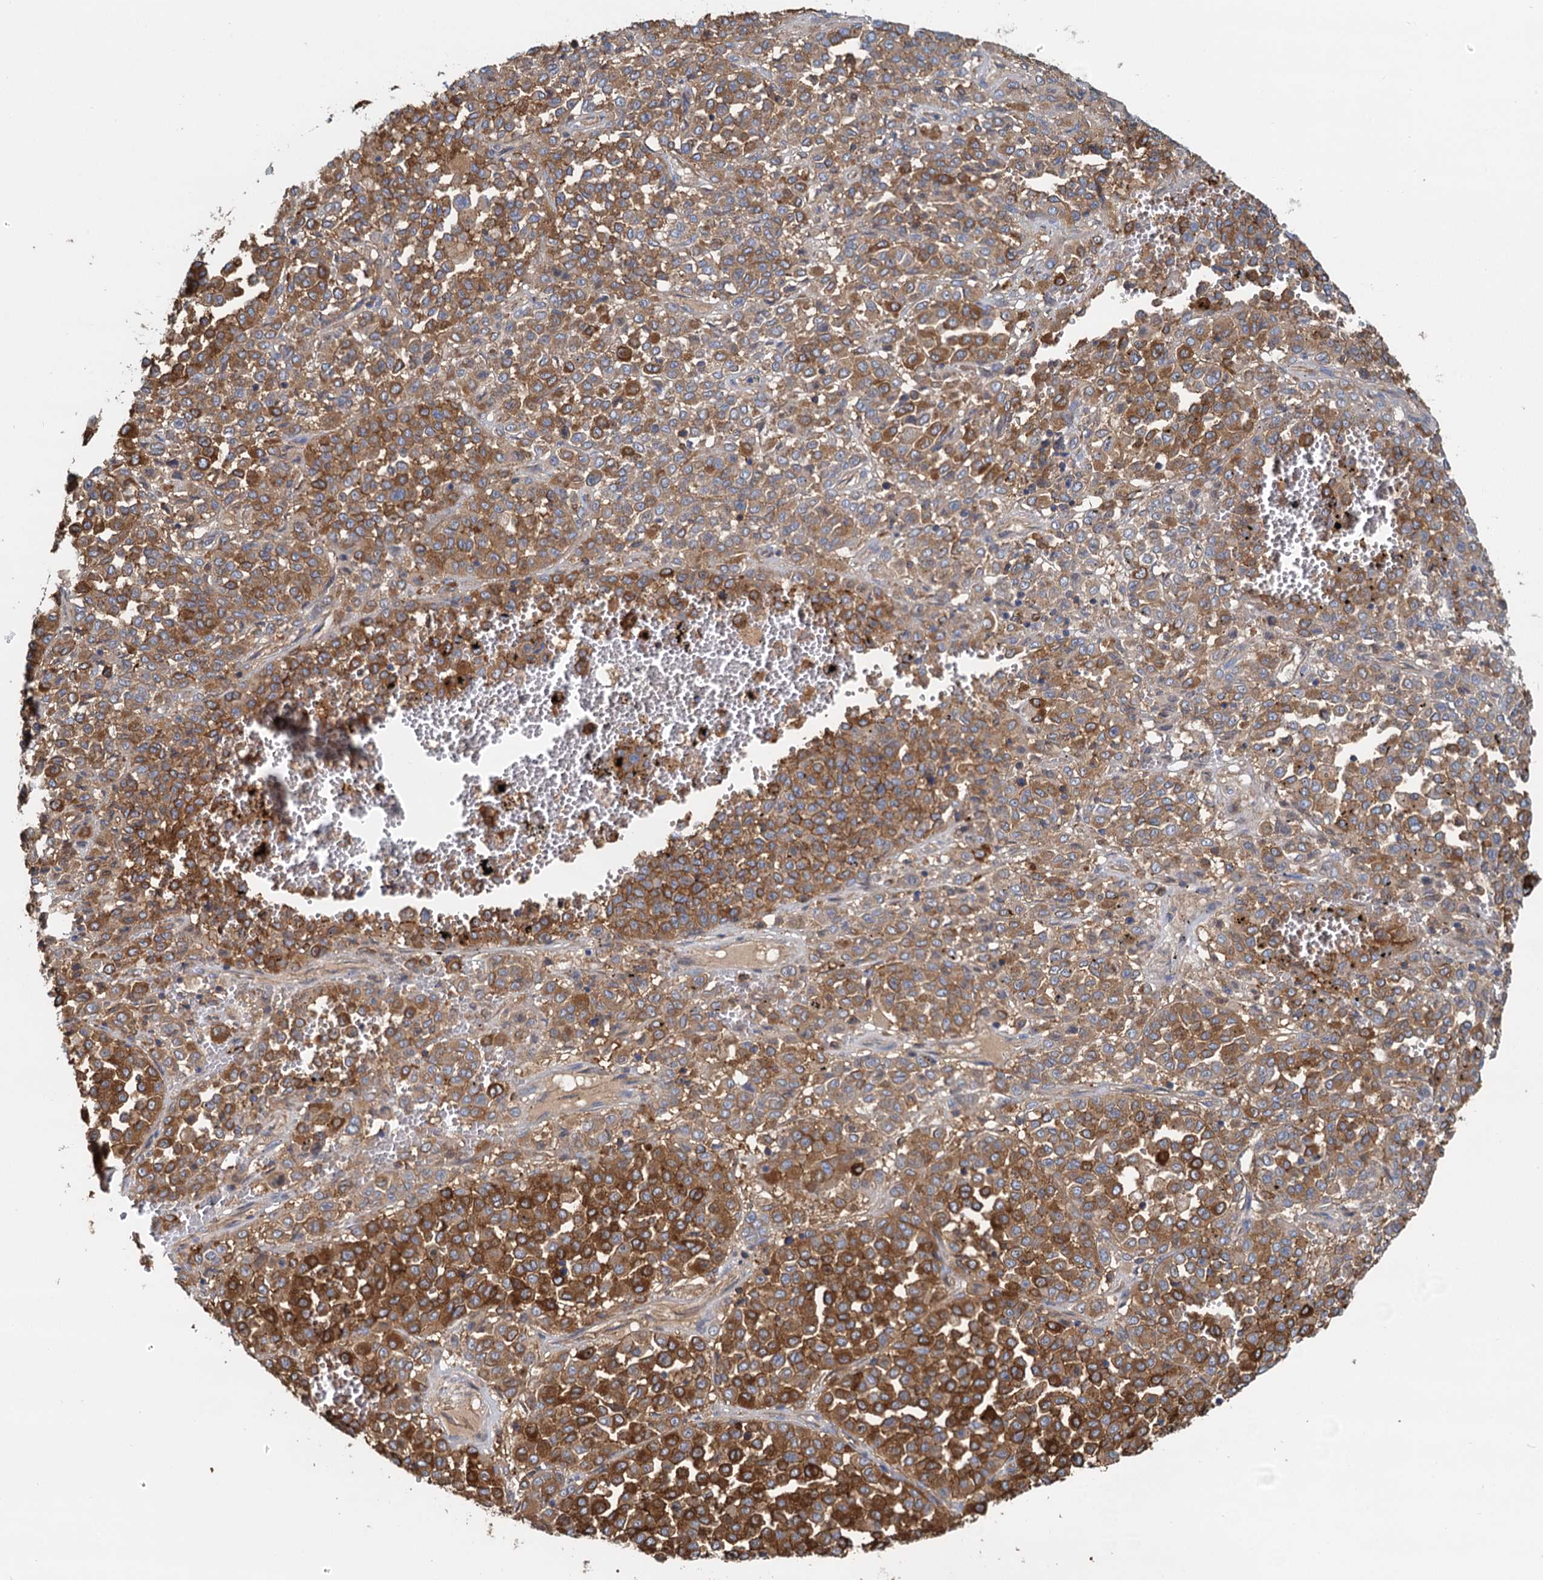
{"staining": {"intensity": "moderate", "quantity": ">75%", "location": "cytoplasmic/membranous"}, "tissue": "melanoma", "cell_type": "Tumor cells", "image_type": "cancer", "snomed": [{"axis": "morphology", "description": "Malignant melanoma, Metastatic site"}, {"axis": "topography", "description": "Pancreas"}], "caption": "Tumor cells display medium levels of moderate cytoplasmic/membranous expression in approximately >75% of cells in melanoma.", "gene": "LNX2", "patient": {"sex": "female", "age": 30}}